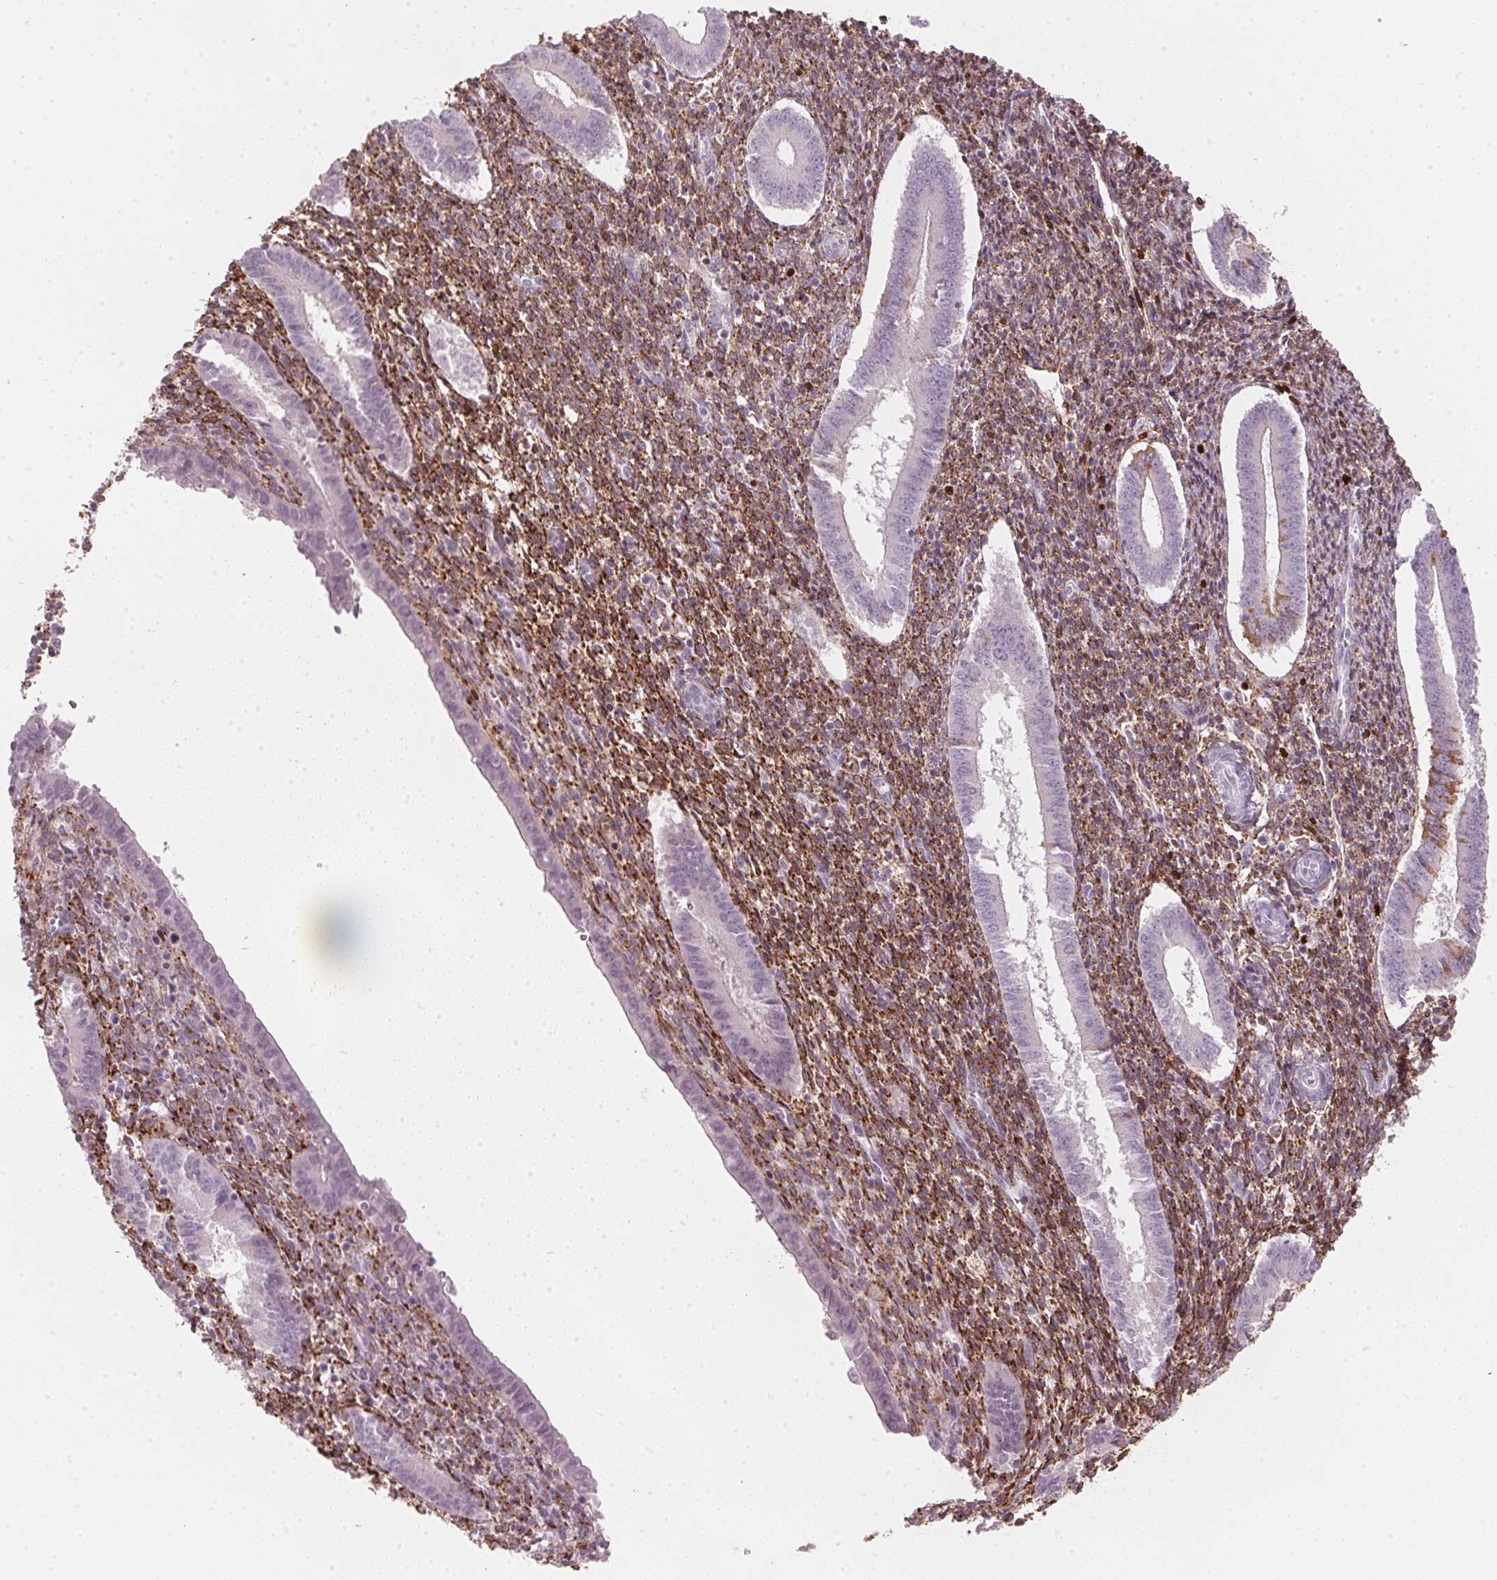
{"staining": {"intensity": "moderate", "quantity": "25%-75%", "location": "cytoplasmic/membranous"}, "tissue": "endometrium", "cell_type": "Cells in endometrial stroma", "image_type": "normal", "snomed": [{"axis": "morphology", "description": "Normal tissue, NOS"}, {"axis": "topography", "description": "Endometrium"}], "caption": "Immunohistochemistry (IHC) (DAB) staining of normal endometrium reveals moderate cytoplasmic/membranous protein positivity in about 25%-75% of cells in endometrial stroma. The staining was performed using DAB (3,3'-diaminobenzidine), with brown indicating positive protein expression. Nuclei are stained blue with hematoxylin.", "gene": "SFRP4", "patient": {"sex": "female", "age": 25}}